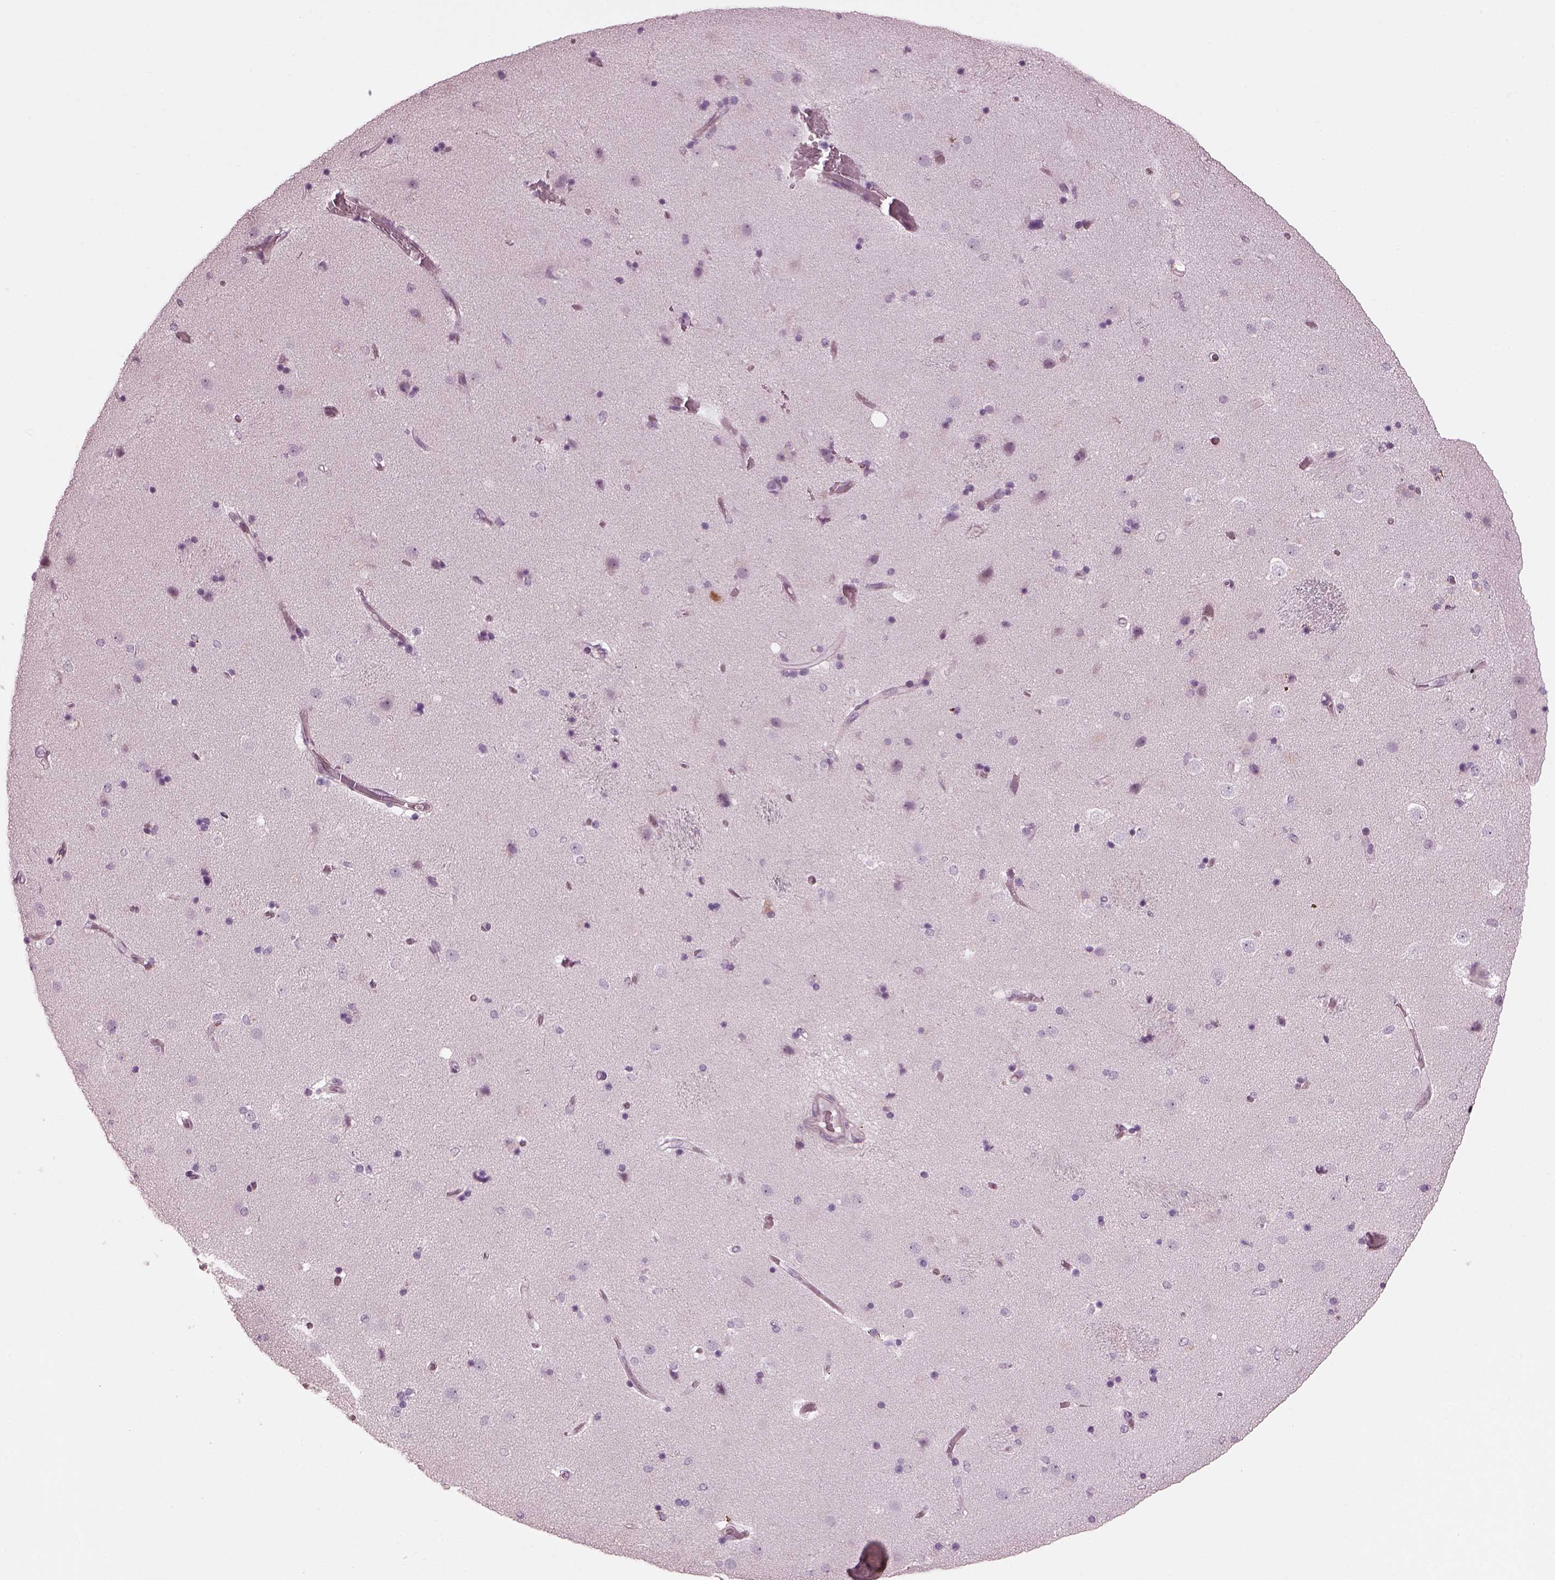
{"staining": {"intensity": "negative", "quantity": "none", "location": "none"}, "tissue": "caudate", "cell_type": "Glial cells", "image_type": "normal", "snomed": [{"axis": "morphology", "description": "Normal tissue, NOS"}, {"axis": "topography", "description": "Lateral ventricle wall"}], "caption": "Image shows no significant protein staining in glial cells of unremarkable caudate. (DAB immunohistochemistry (IHC), high magnification).", "gene": "BFSP1", "patient": {"sex": "female", "age": 71}}